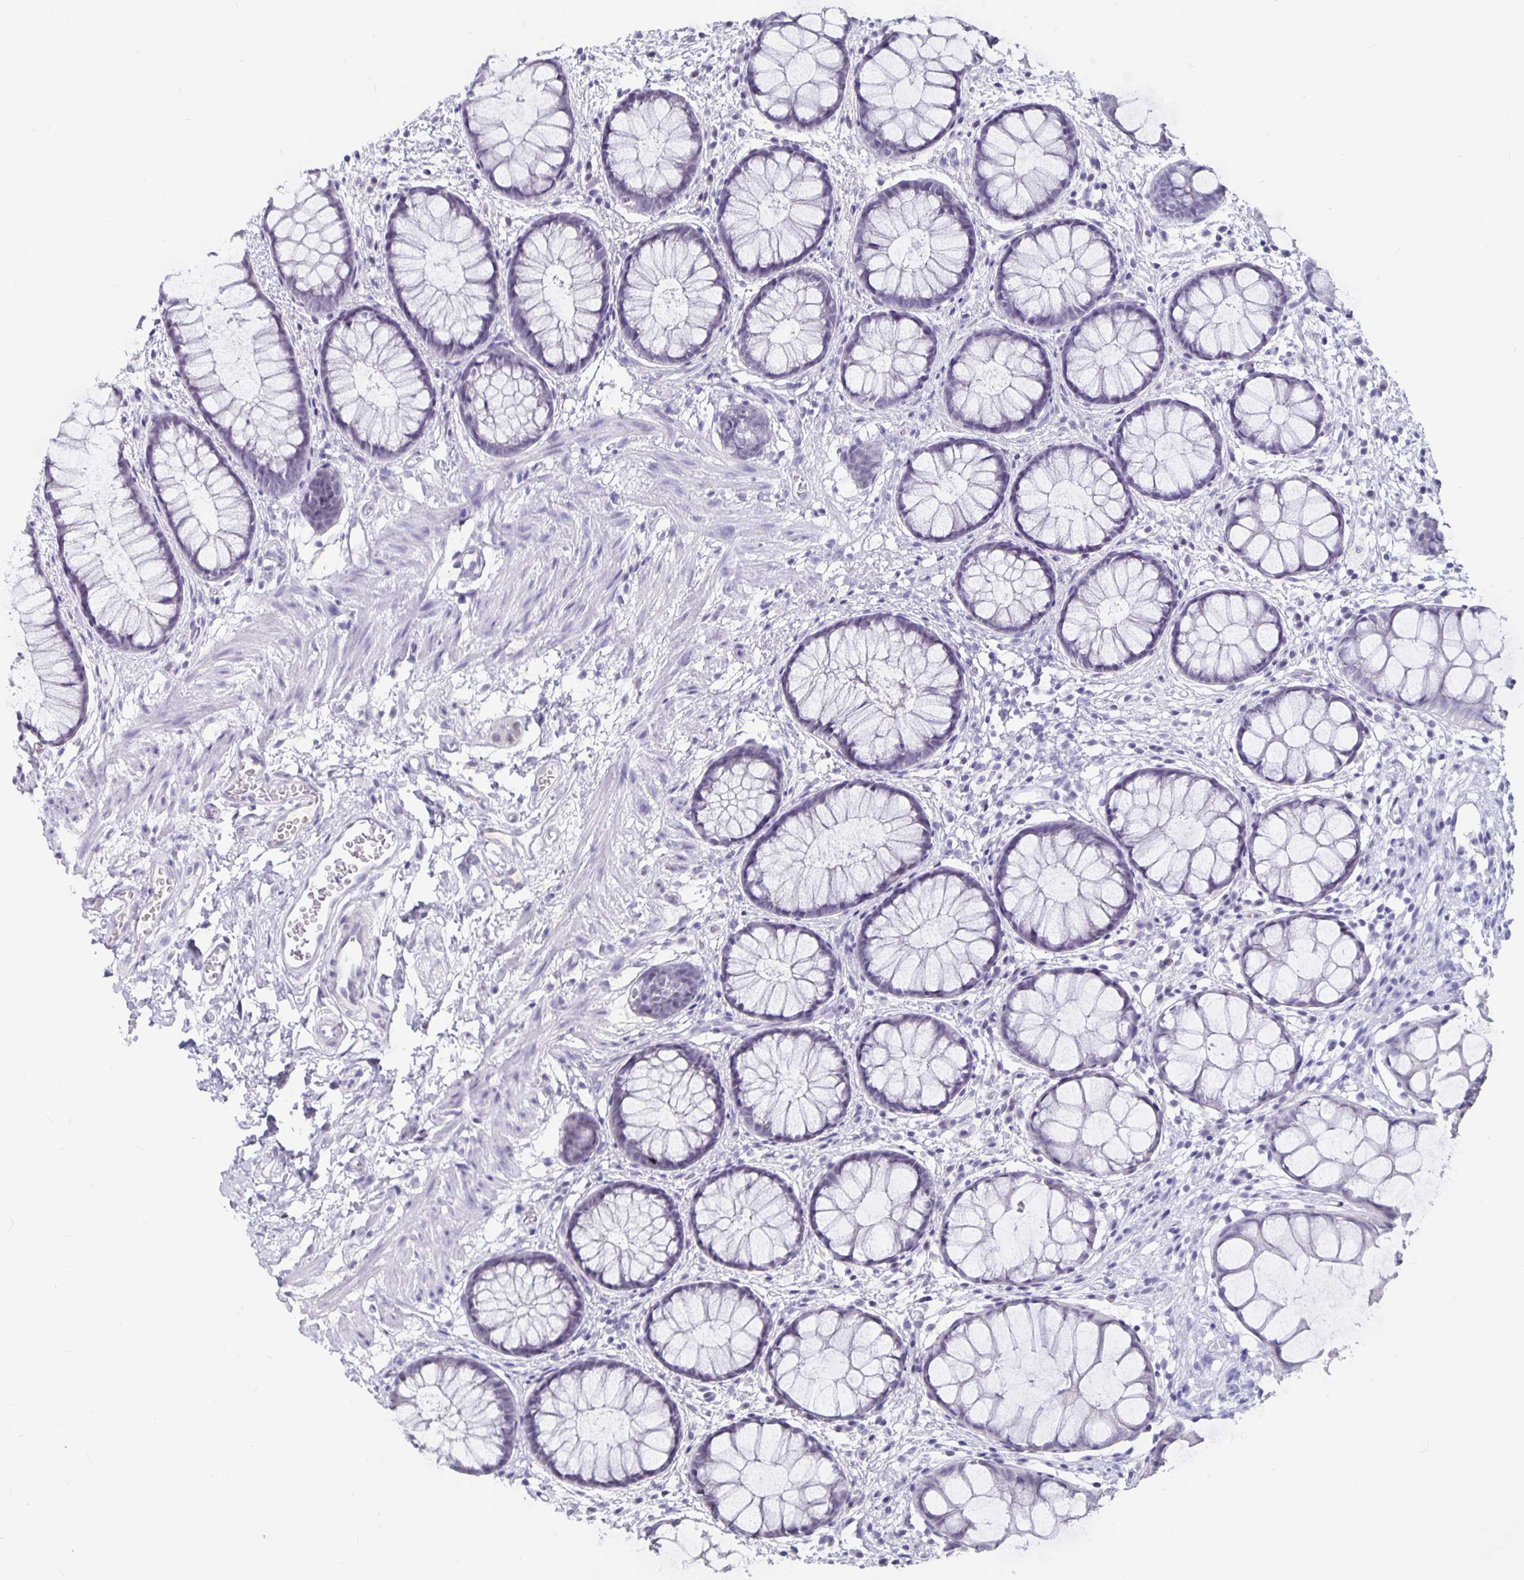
{"staining": {"intensity": "negative", "quantity": "none", "location": "none"}, "tissue": "rectum", "cell_type": "Glandular cells", "image_type": "normal", "snomed": [{"axis": "morphology", "description": "Normal tissue, NOS"}, {"axis": "topography", "description": "Rectum"}], "caption": "Immunohistochemistry of normal rectum demonstrates no expression in glandular cells.", "gene": "OLIG2", "patient": {"sex": "female", "age": 62}}